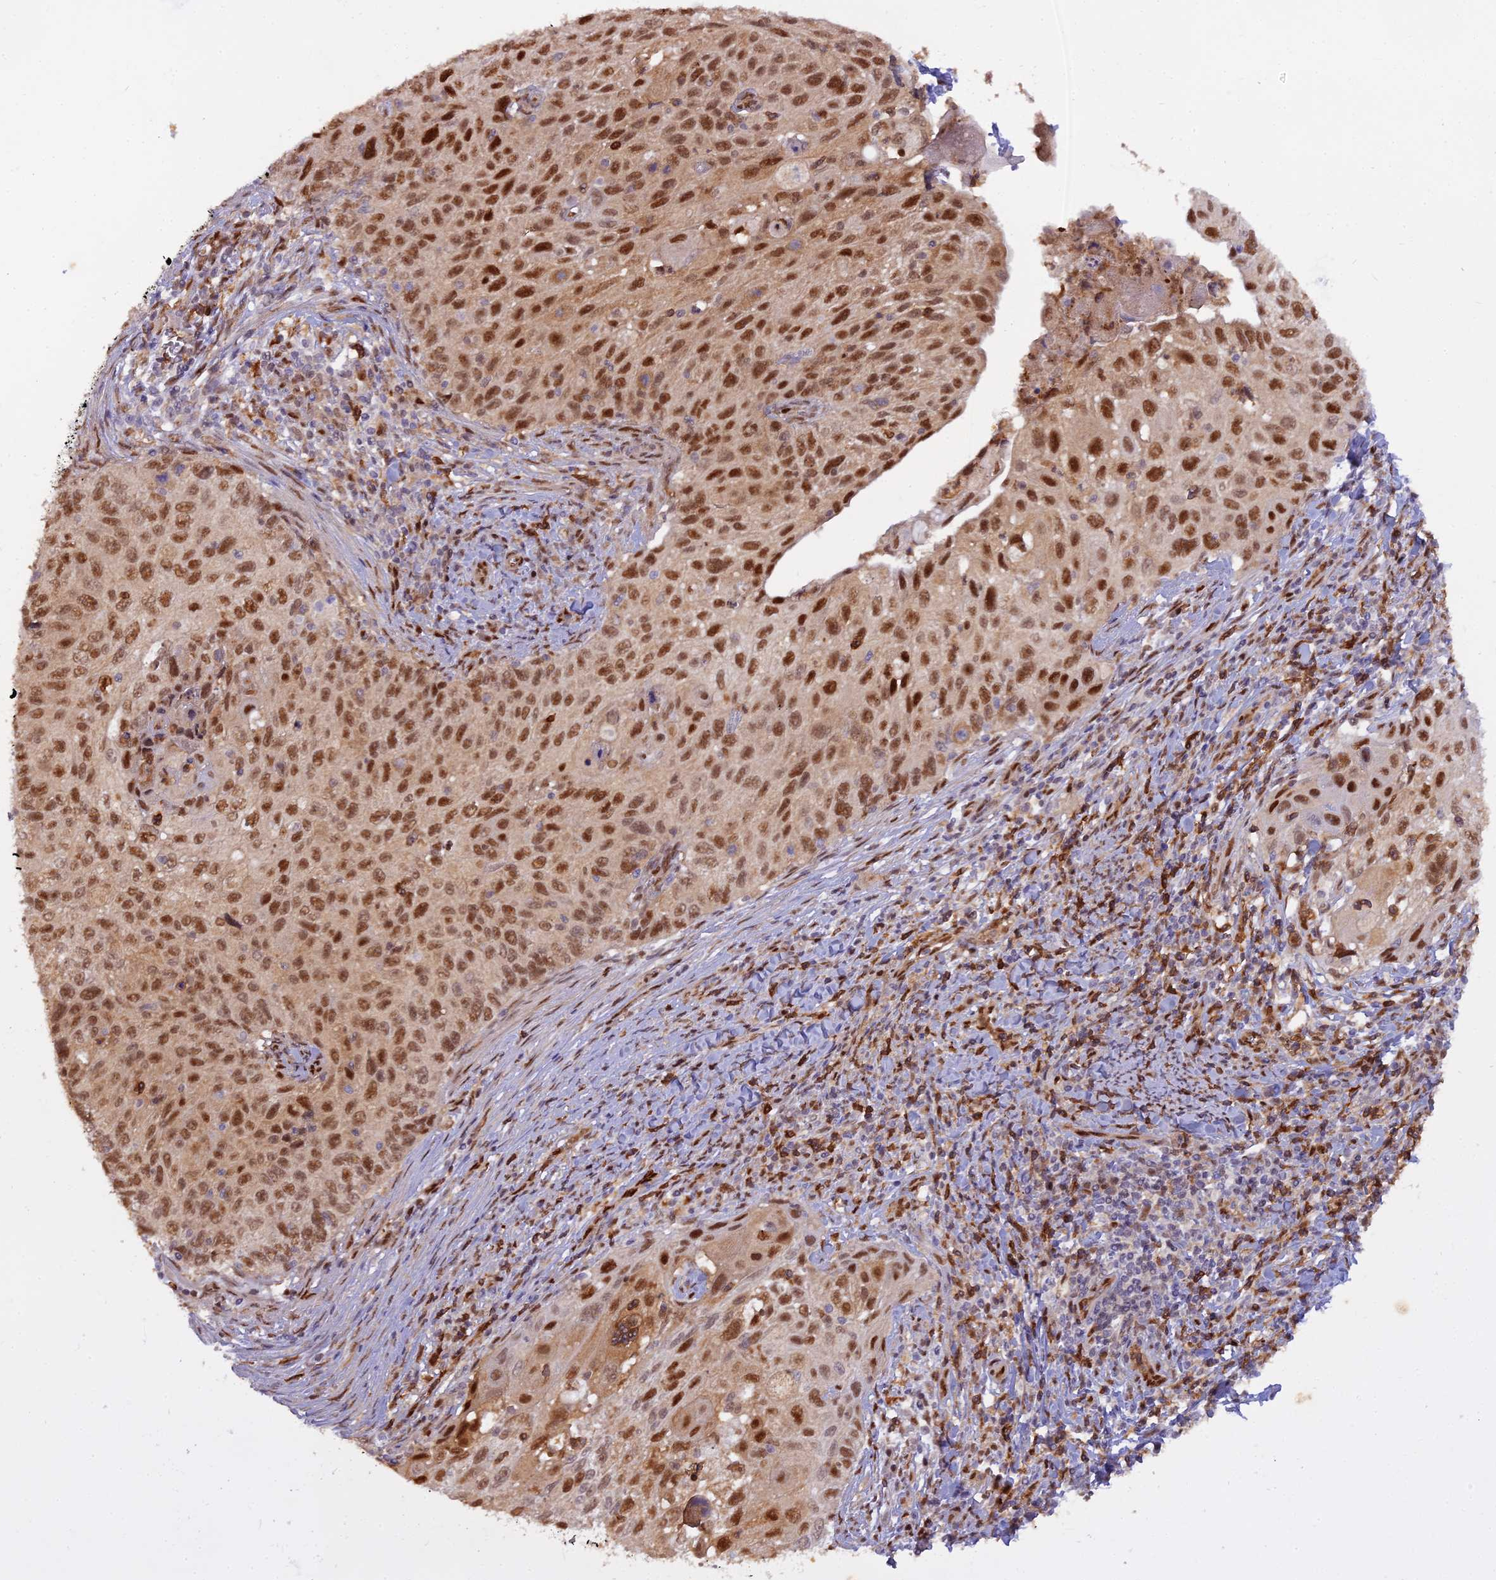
{"staining": {"intensity": "moderate", "quantity": ">75%", "location": "nuclear"}, "tissue": "cervical cancer", "cell_type": "Tumor cells", "image_type": "cancer", "snomed": [{"axis": "morphology", "description": "Squamous cell carcinoma, NOS"}, {"axis": "topography", "description": "Cervix"}], "caption": "IHC of human squamous cell carcinoma (cervical) reveals medium levels of moderate nuclear staining in about >75% of tumor cells. The staining was performed using DAB to visualize the protein expression in brown, while the nuclei were stained in blue with hematoxylin (Magnification: 20x).", "gene": "NPEPL1", "patient": {"sex": "female", "age": 70}}